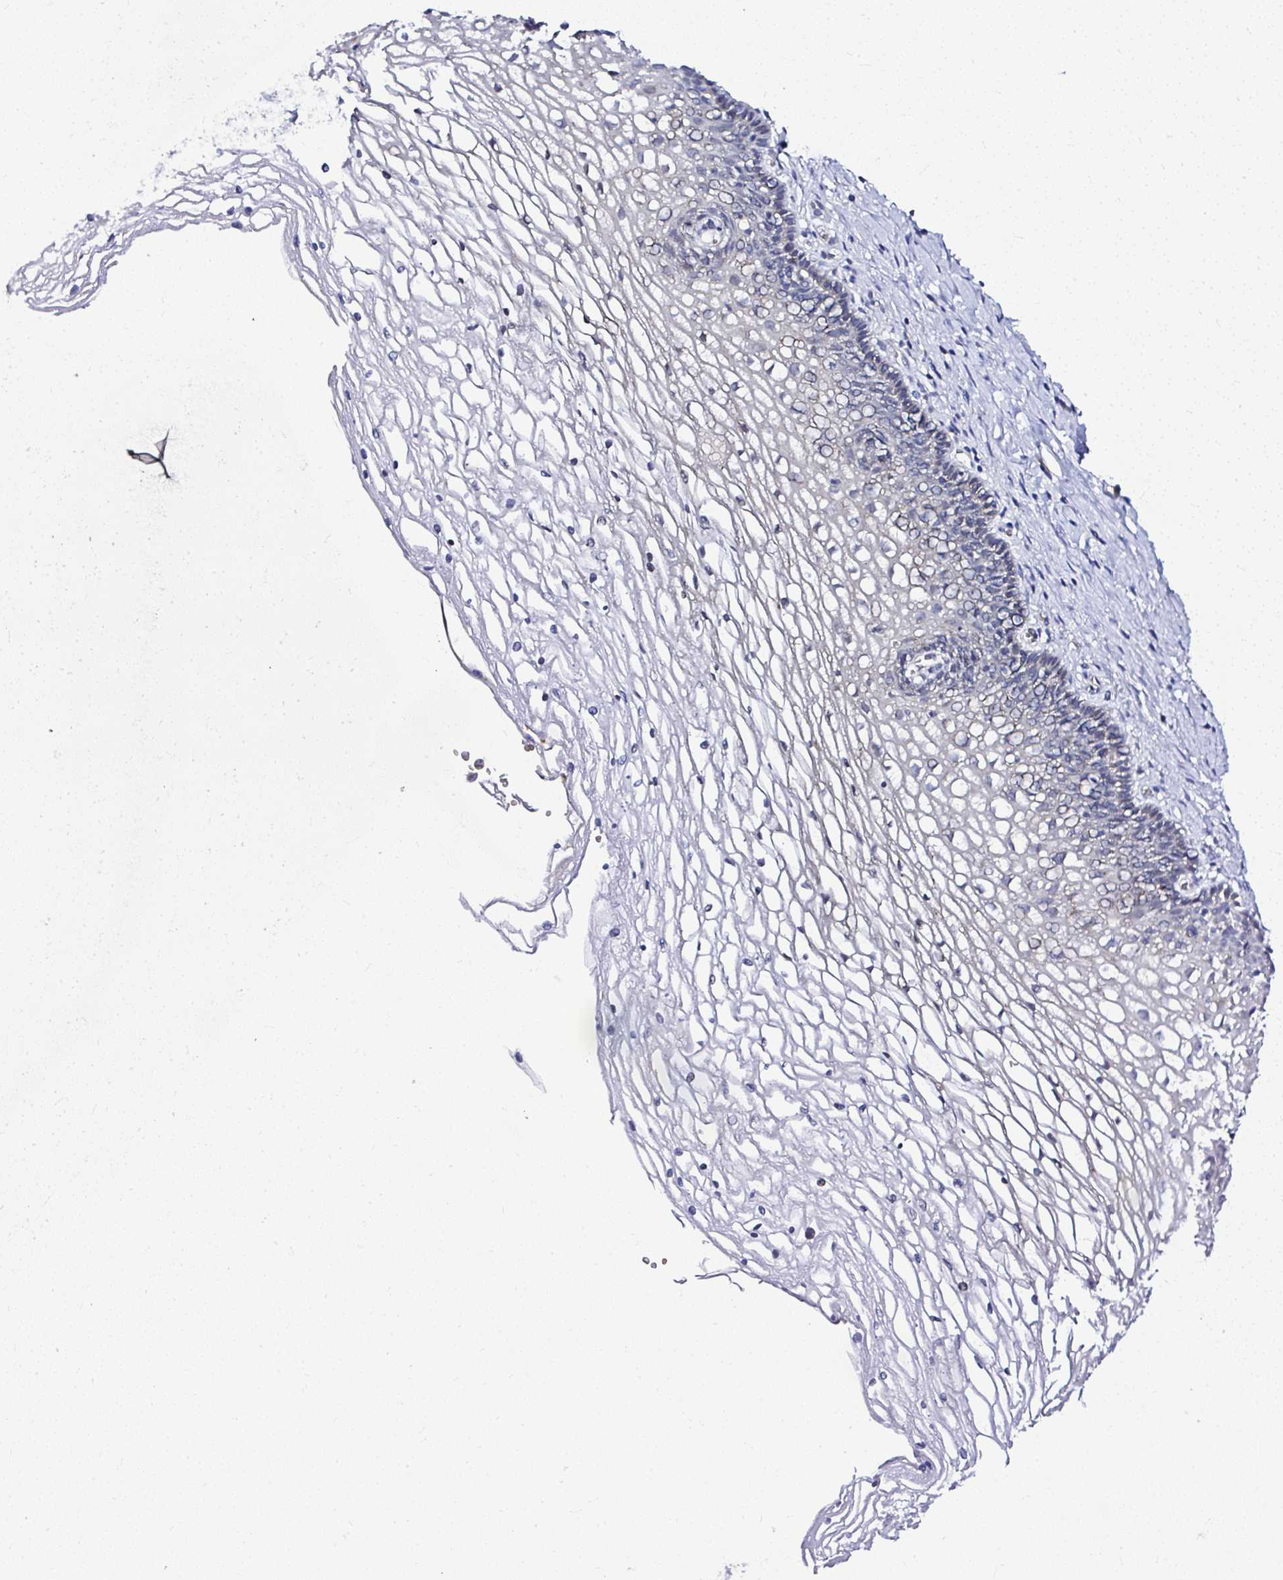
{"staining": {"intensity": "negative", "quantity": "none", "location": "none"}, "tissue": "cervix", "cell_type": "Glandular cells", "image_type": "normal", "snomed": [{"axis": "morphology", "description": "Normal tissue, NOS"}, {"axis": "topography", "description": "Cervix"}], "caption": "Human cervix stained for a protein using immunohistochemistry (IHC) exhibits no staining in glandular cells.", "gene": "DEPDC5", "patient": {"sex": "female", "age": 36}}